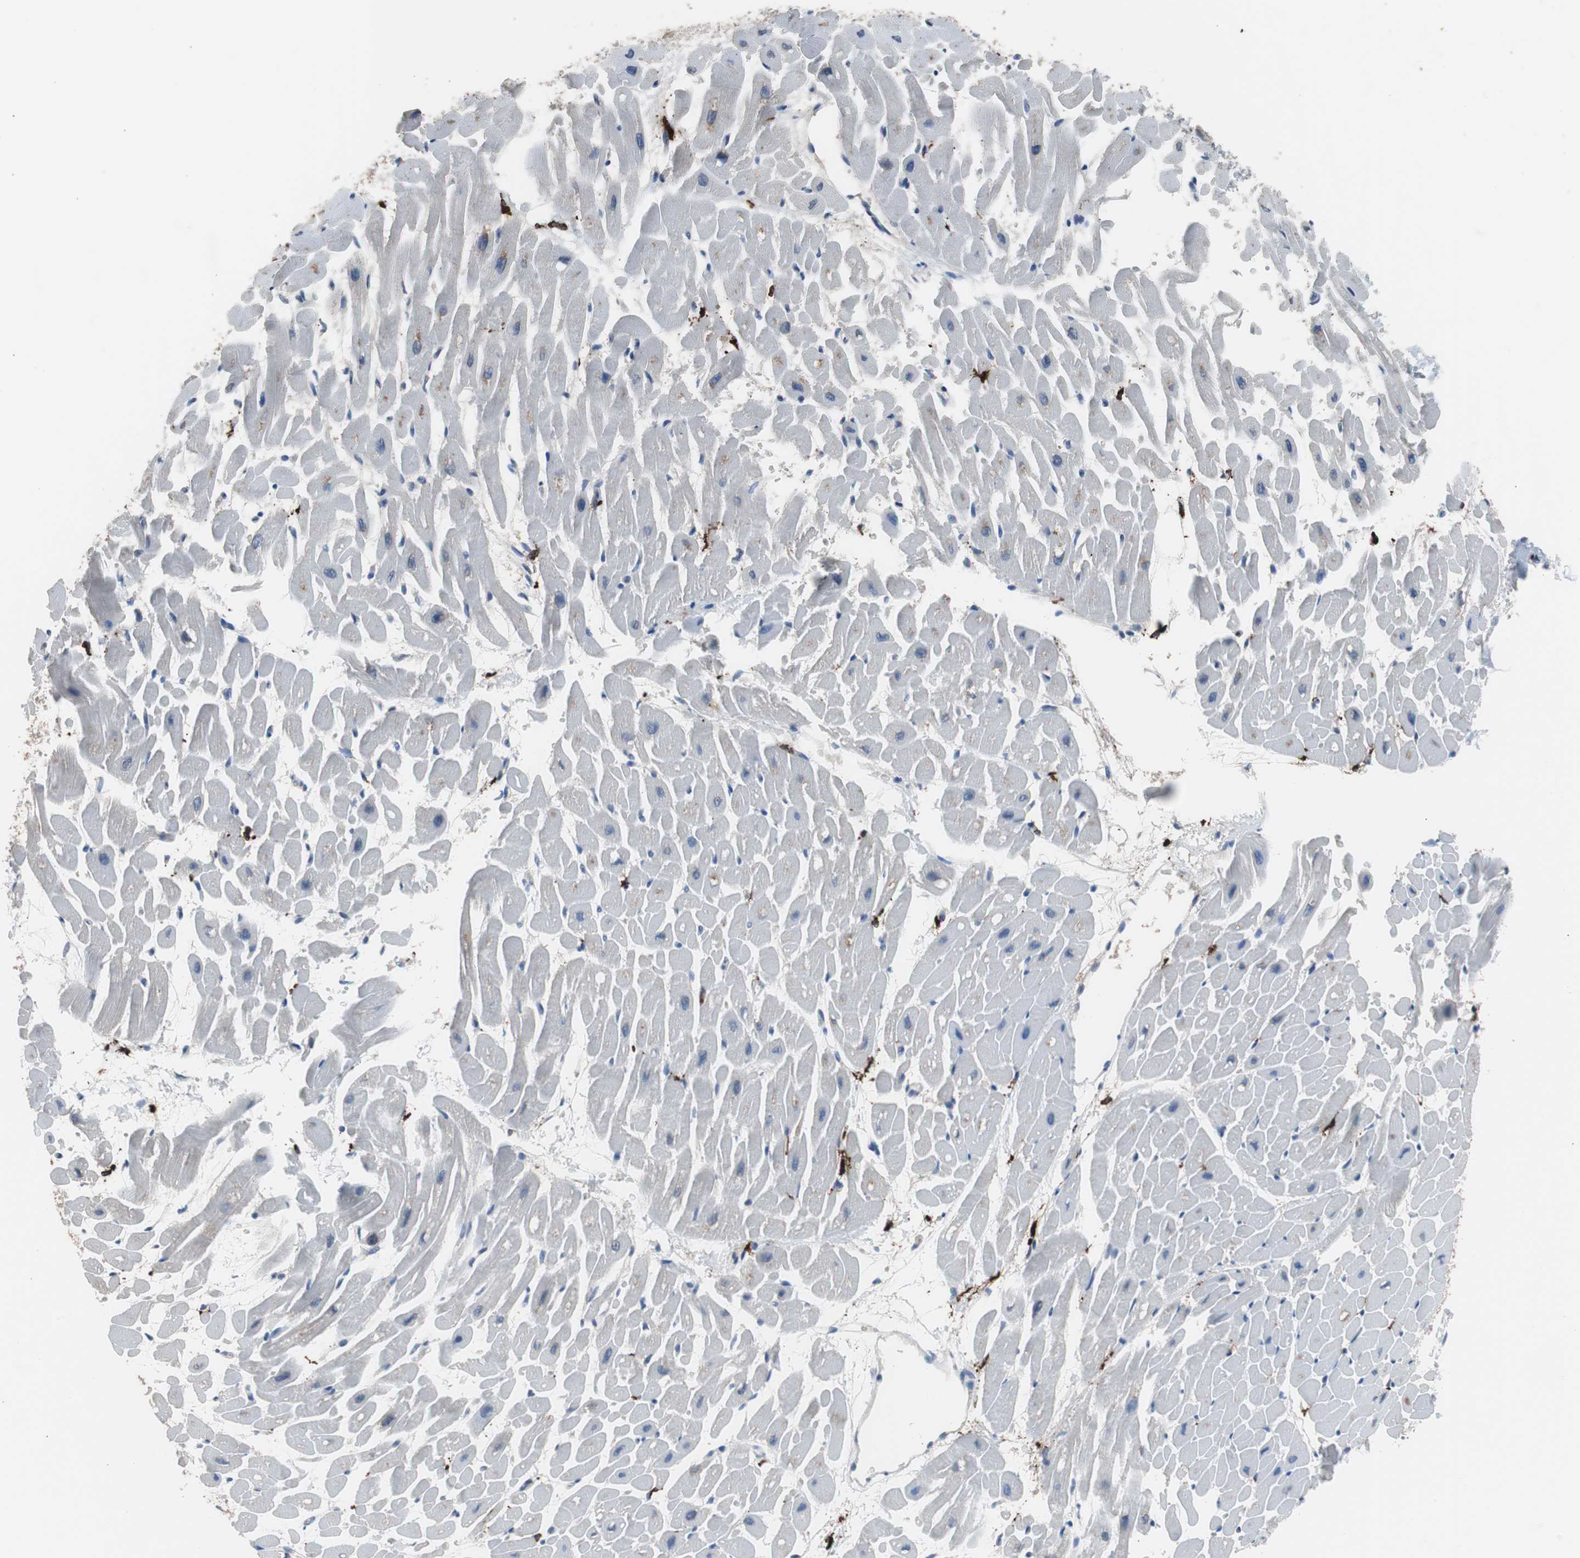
{"staining": {"intensity": "weak", "quantity": "25%-75%", "location": "cytoplasmic/membranous"}, "tissue": "heart muscle", "cell_type": "Cardiomyocytes", "image_type": "normal", "snomed": [{"axis": "morphology", "description": "Normal tissue, NOS"}, {"axis": "topography", "description": "Heart"}], "caption": "Immunohistochemical staining of unremarkable heart muscle reveals 25%-75% levels of weak cytoplasmic/membranous protein staining in about 25%-75% of cardiomyocytes.", "gene": "FCGR2B", "patient": {"sex": "male", "age": 45}}